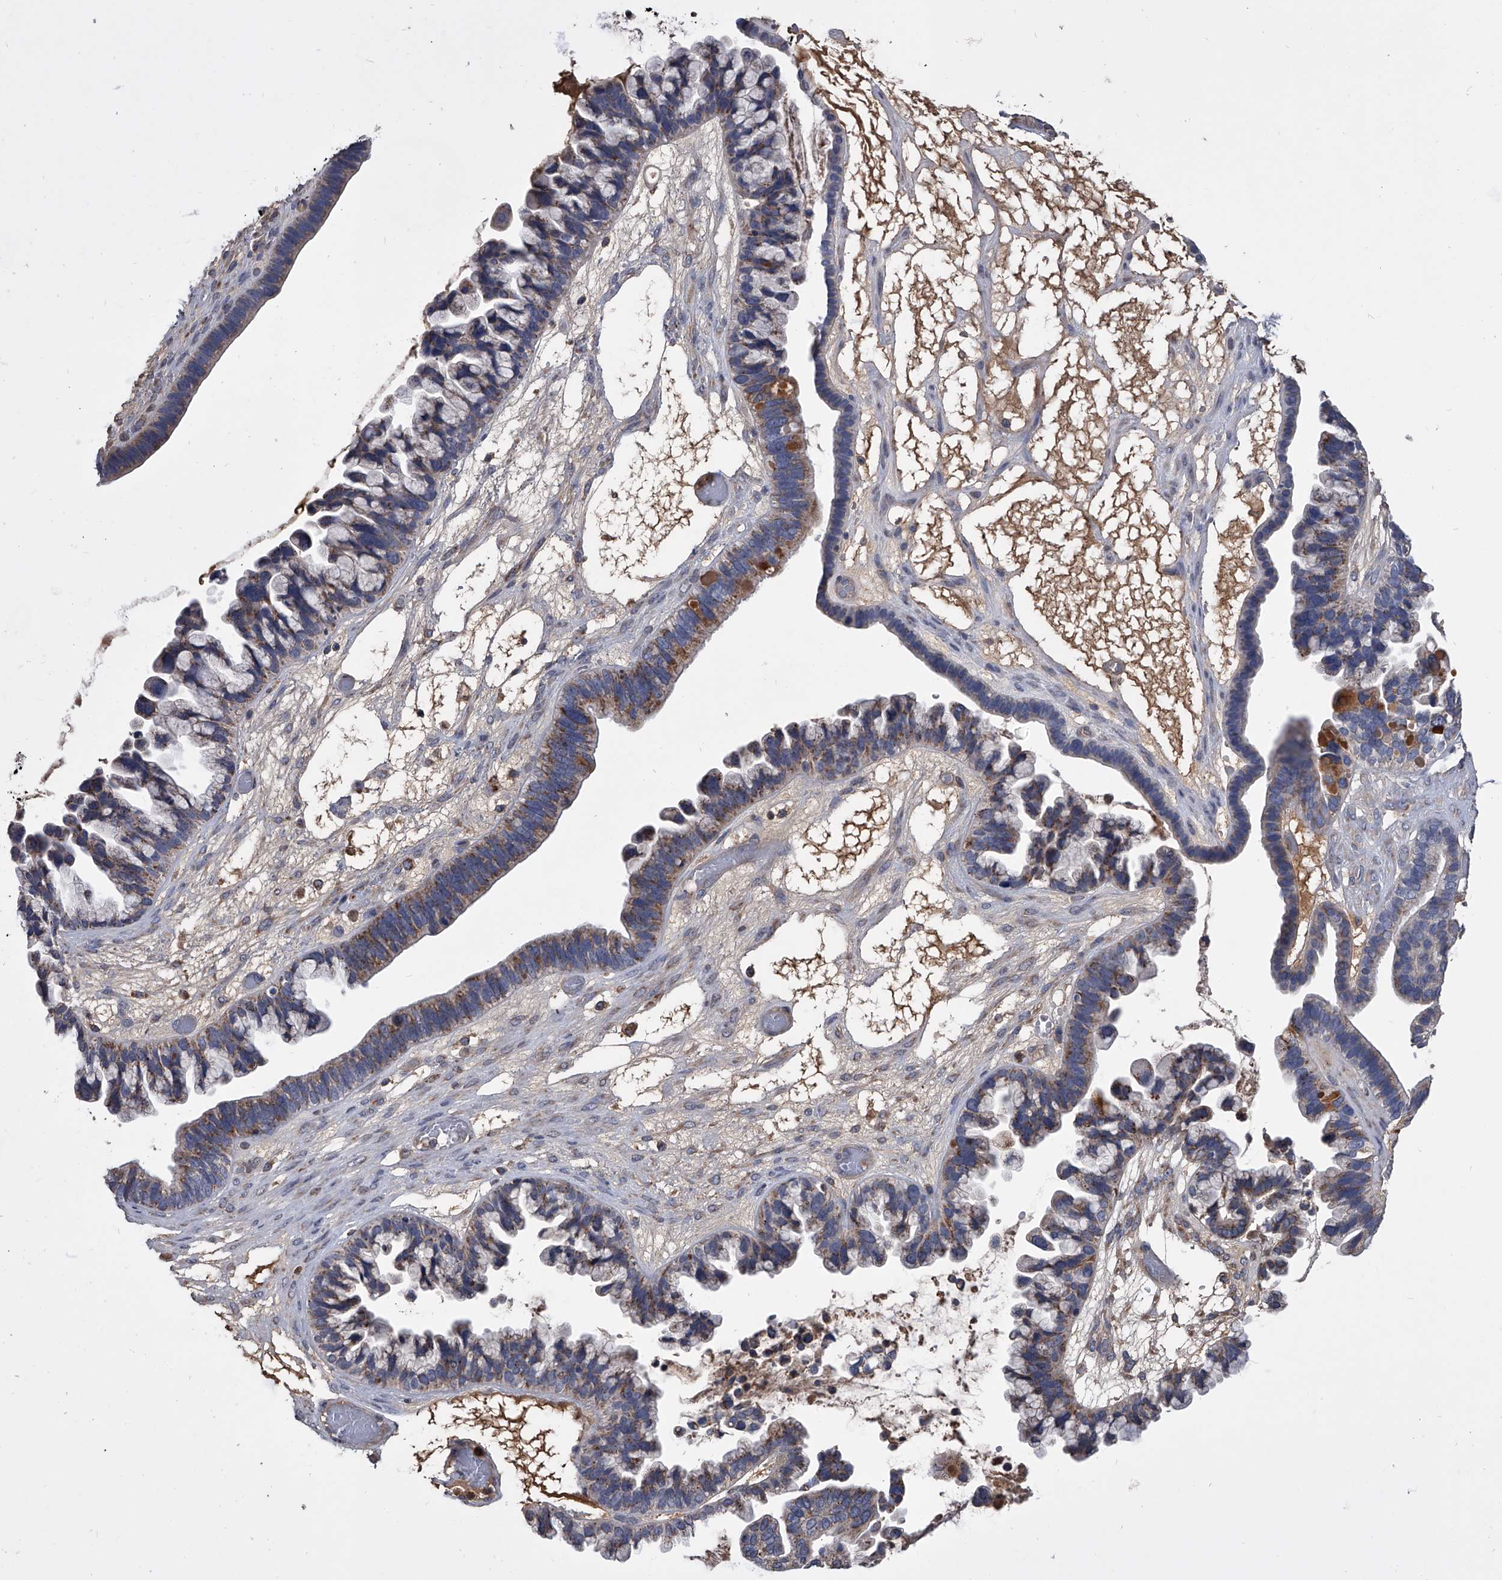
{"staining": {"intensity": "moderate", "quantity": "25%-75%", "location": "cytoplasmic/membranous"}, "tissue": "ovarian cancer", "cell_type": "Tumor cells", "image_type": "cancer", "snomed": [{"axis": "morphology", "description": "Cystadenocarcinoma, serous, NOS"}, {"axis": "topography", "description": "Ovary"}], "caption": "DAB (3,3'-diaminobenzidine) immunohistochemical staining of ovarian serous cystadenocarcinoma shows moderate cytoplasmic/membranous protein expression in about 25%-75% of tumor cells.", "gene": "NRP1", "patient": {"sex": "female", "age": 56}}